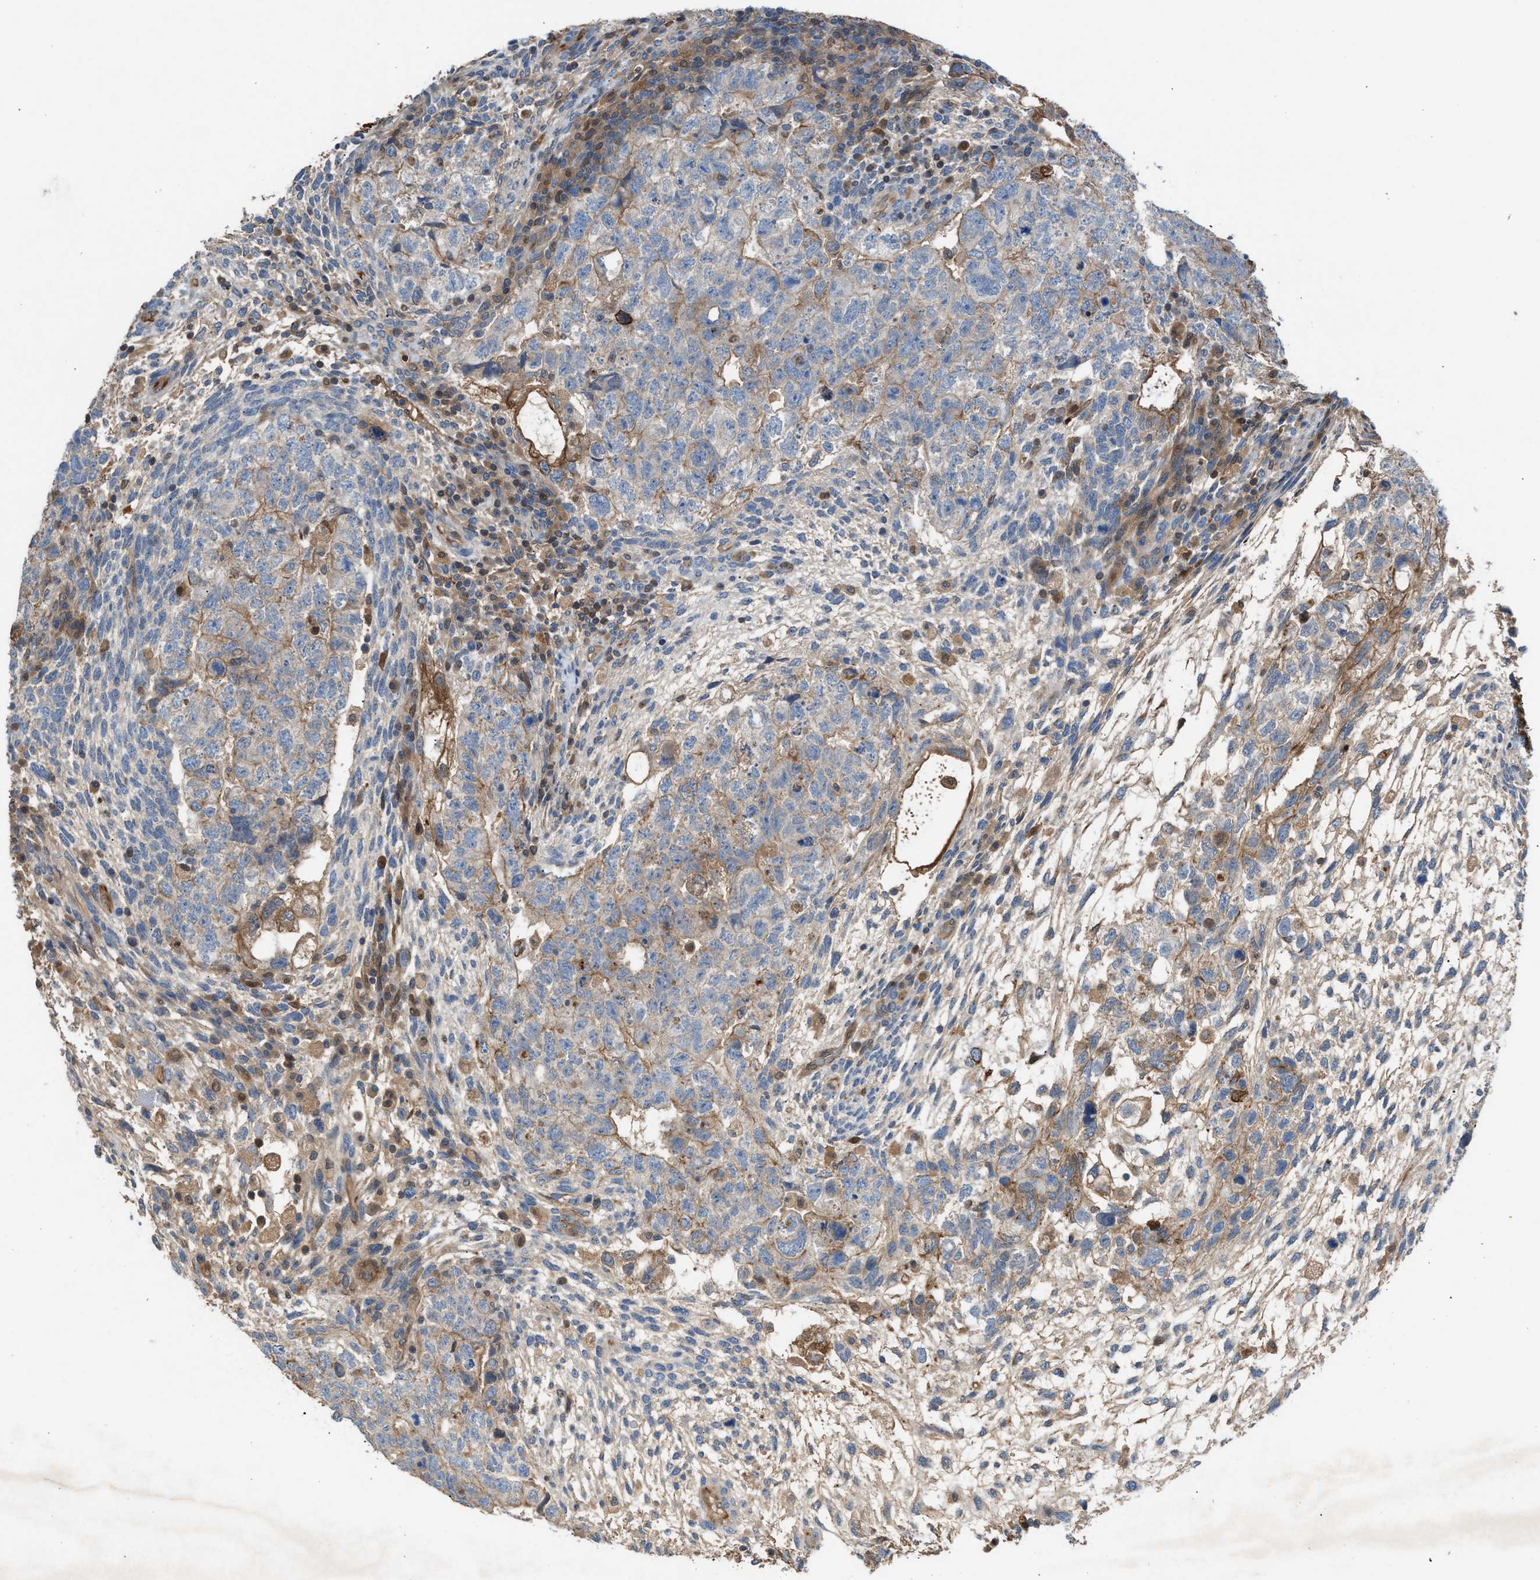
{"staining": {"intensity": "weak", "quantity": "<25%", "location": "cytoplasmic/membranous"}, "tissue": "testis cancer", "cell_type": "Tumor cells", "image_type": "cancer", "snomed": [{"axis": "morphology", "description": "Carcinoma, Embryonal, NOS"}, {"axis": "topography", "description": "Testis"}], "caption": "There is no significant expression in tumor cells of testis embryonal carcinoma. Nuclei are stained in blue.", "gene": "TPK1", "patient": {"sex": "male", "age": 36}}